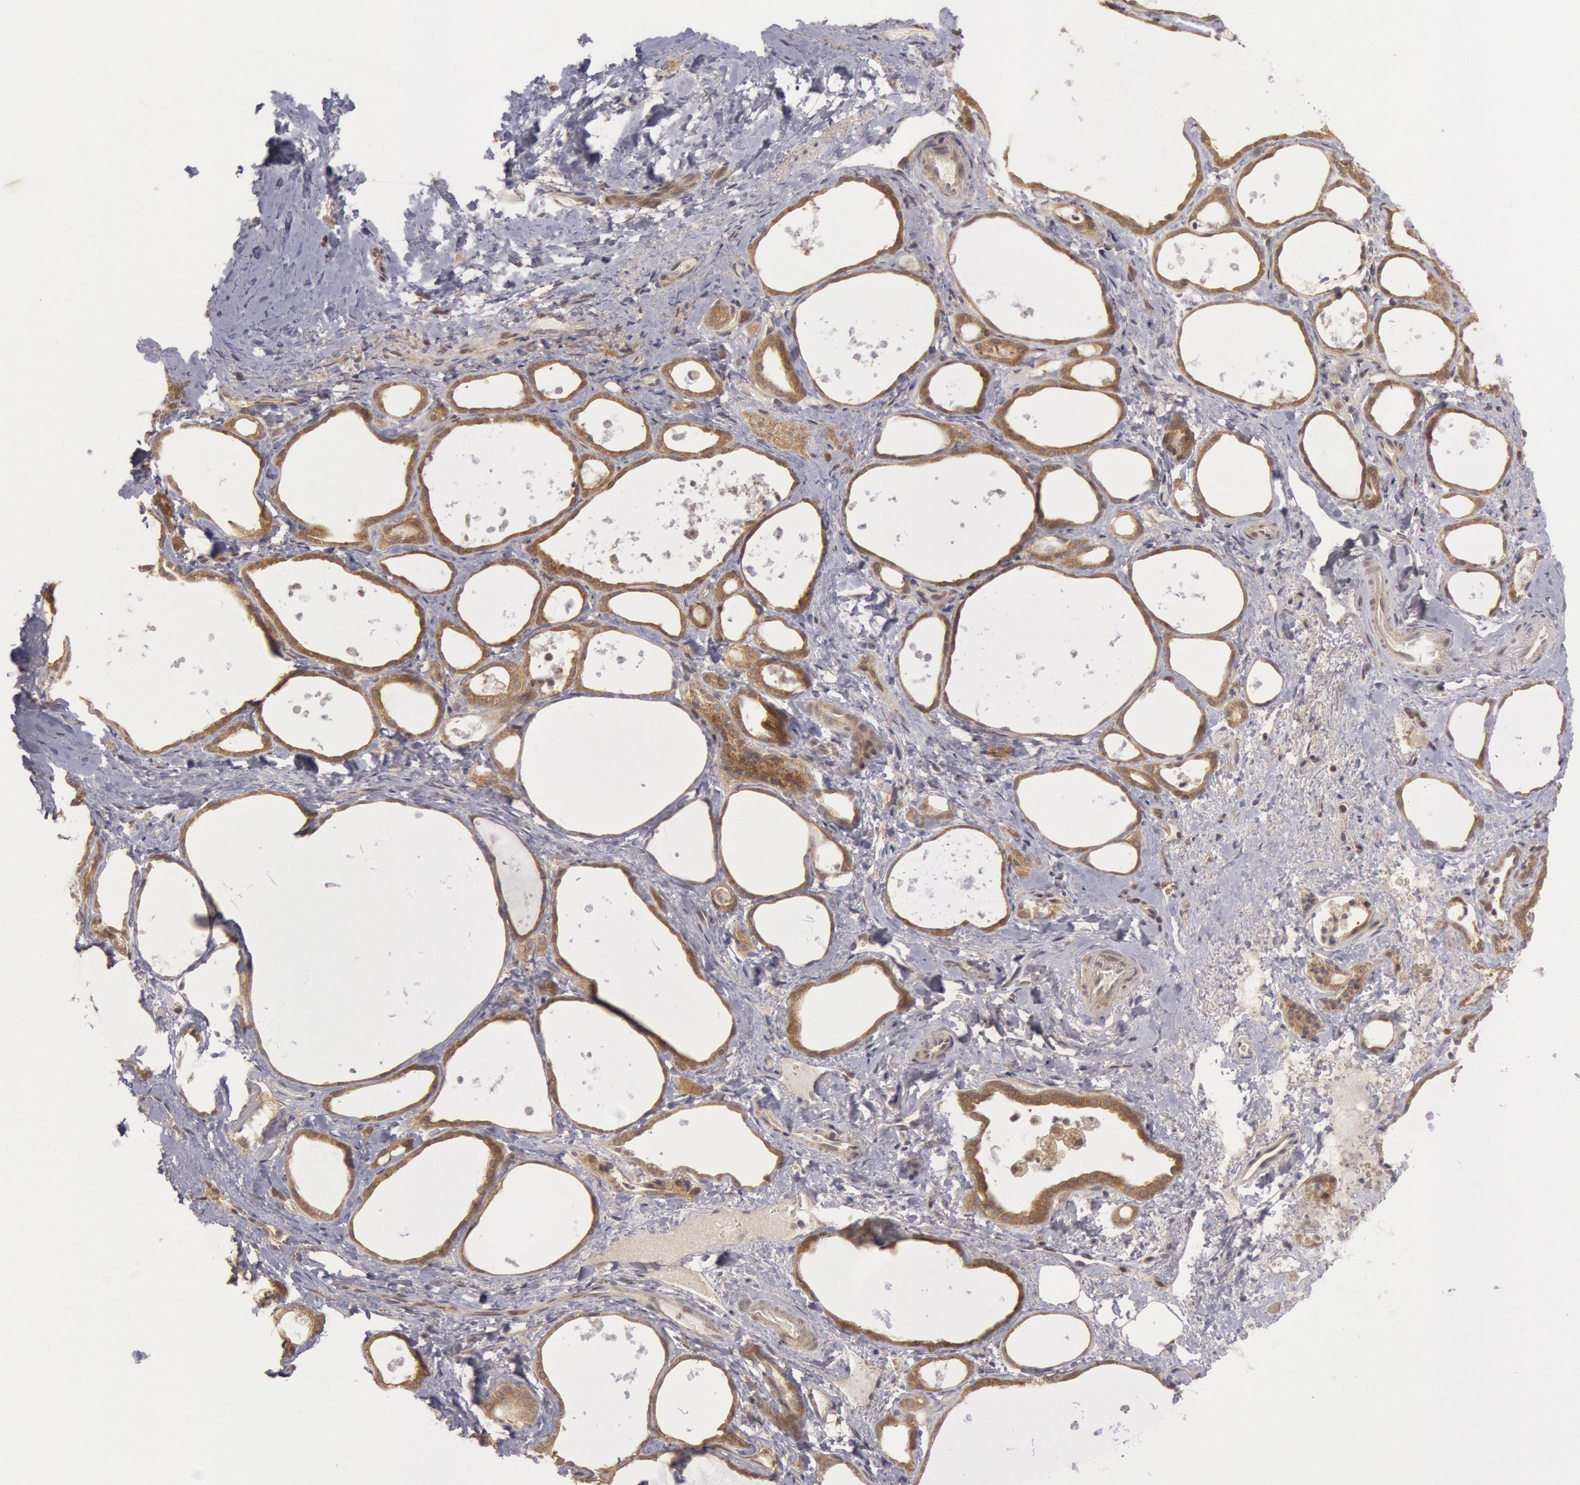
{"staining": {"intensity": "moderate", "quantity": ">75%", "location": "cytoplasmic/membranous"}, "tissue": "thyroid gland", "cell_type": "Glandular cells", "image_type": "normal", "snomed": [{"axis": "morphology", "description": "Normal tissue, NOS"}, {"axis": "topography", "description": "Thyroid gland"}], "caption": "Protein analysis of benign thyroid gland reveals moderate cytoplasmic/membranous positivity in approximately >75% of glandular cells.", "gene": "BRAF", "patient": {"sex": "female", "age": 75}}